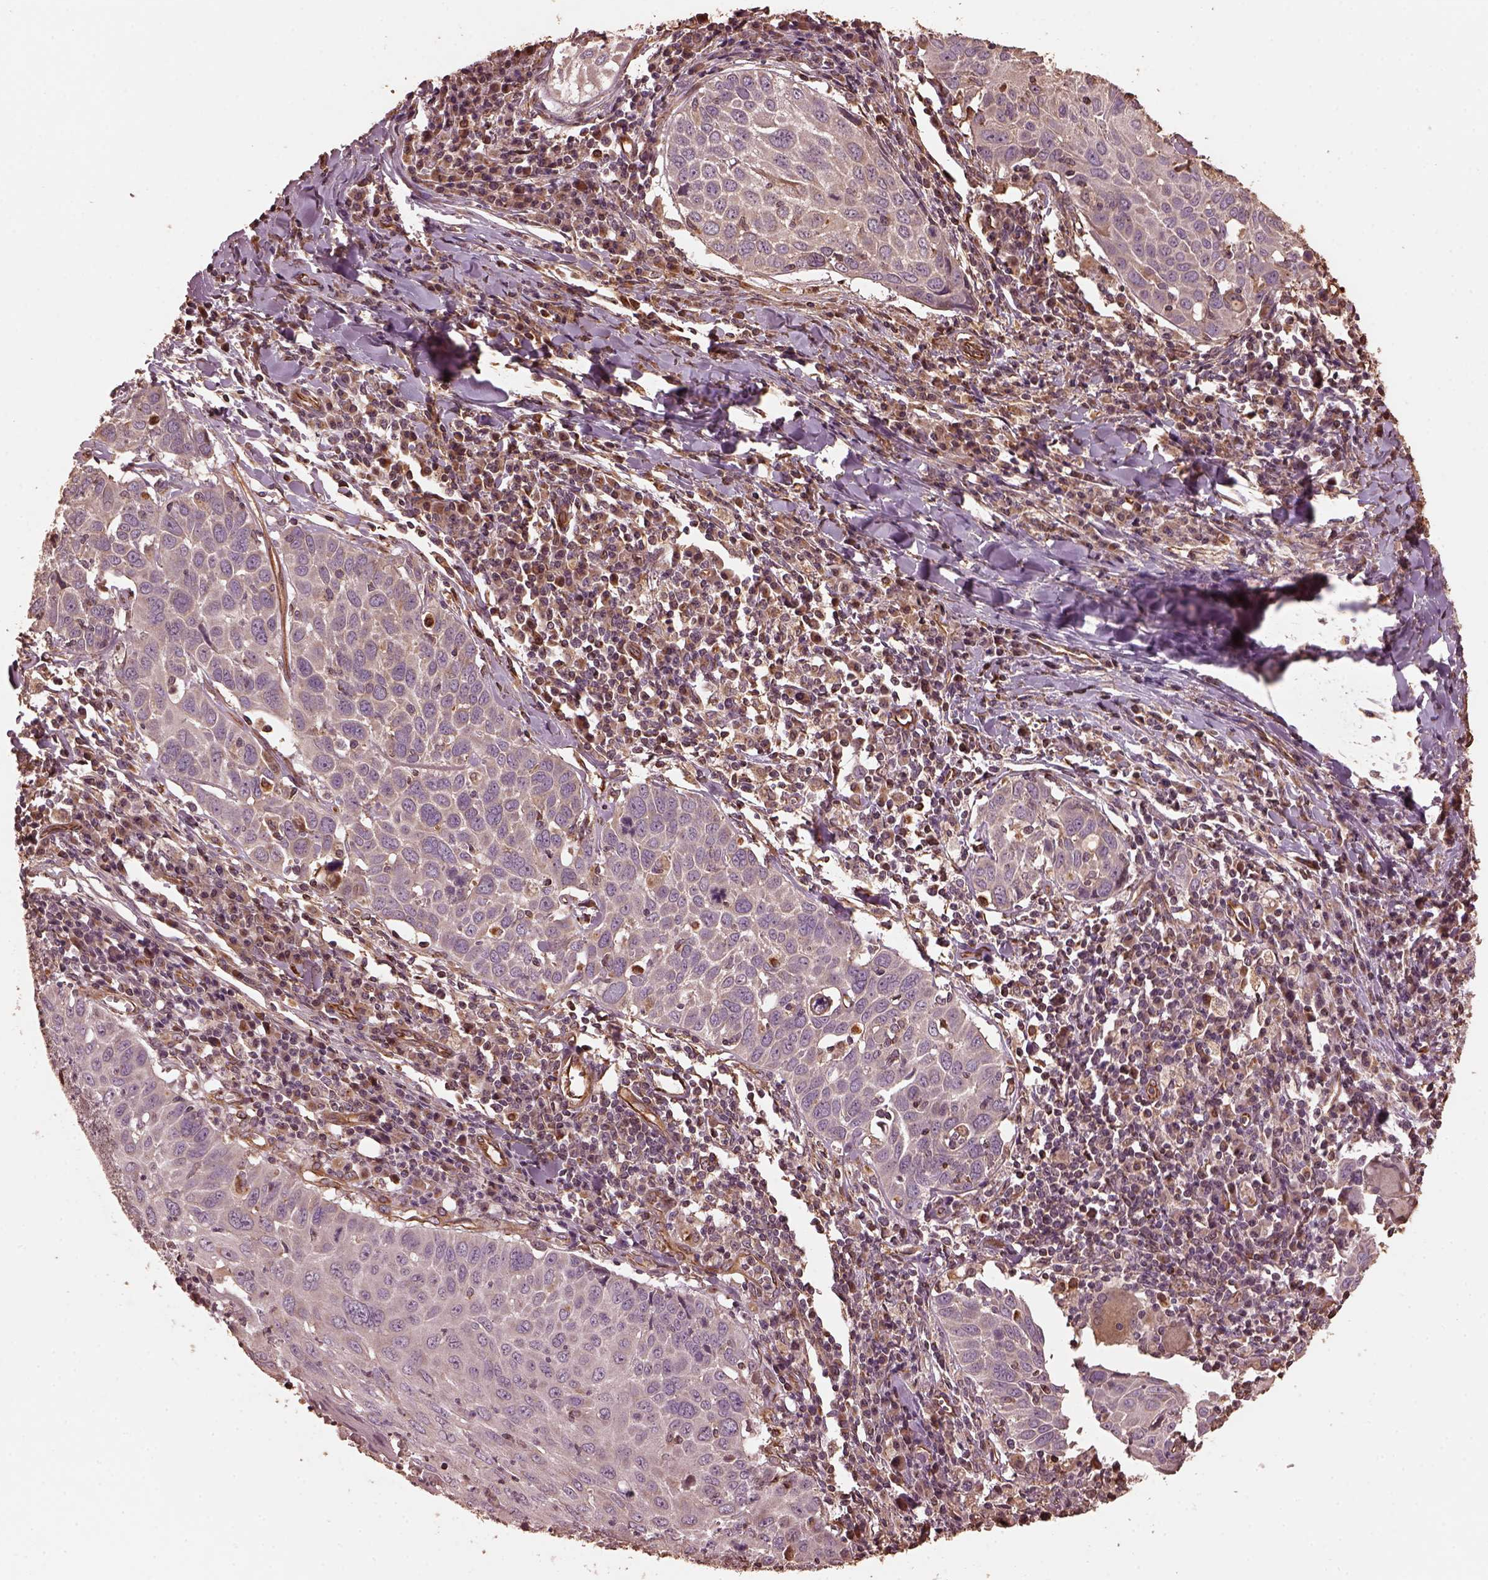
{"staining": {"intensity": "negative", "quantity": "none", "location": "none"}, "tissue": "lung cancer", "cell_type": "Tumor cells", "image_type": "cancer", "snomed": [{"axis": "morphology", "description": "Squamous cell carcinoma, NOS"}, {"axis": "topography", "description": "Lung"}], "caption": "Tumor cells show no significant protein positivity in lung cancer.", "gene": "GTPBP1", "patient": {"sex": "male", "age": 57}}